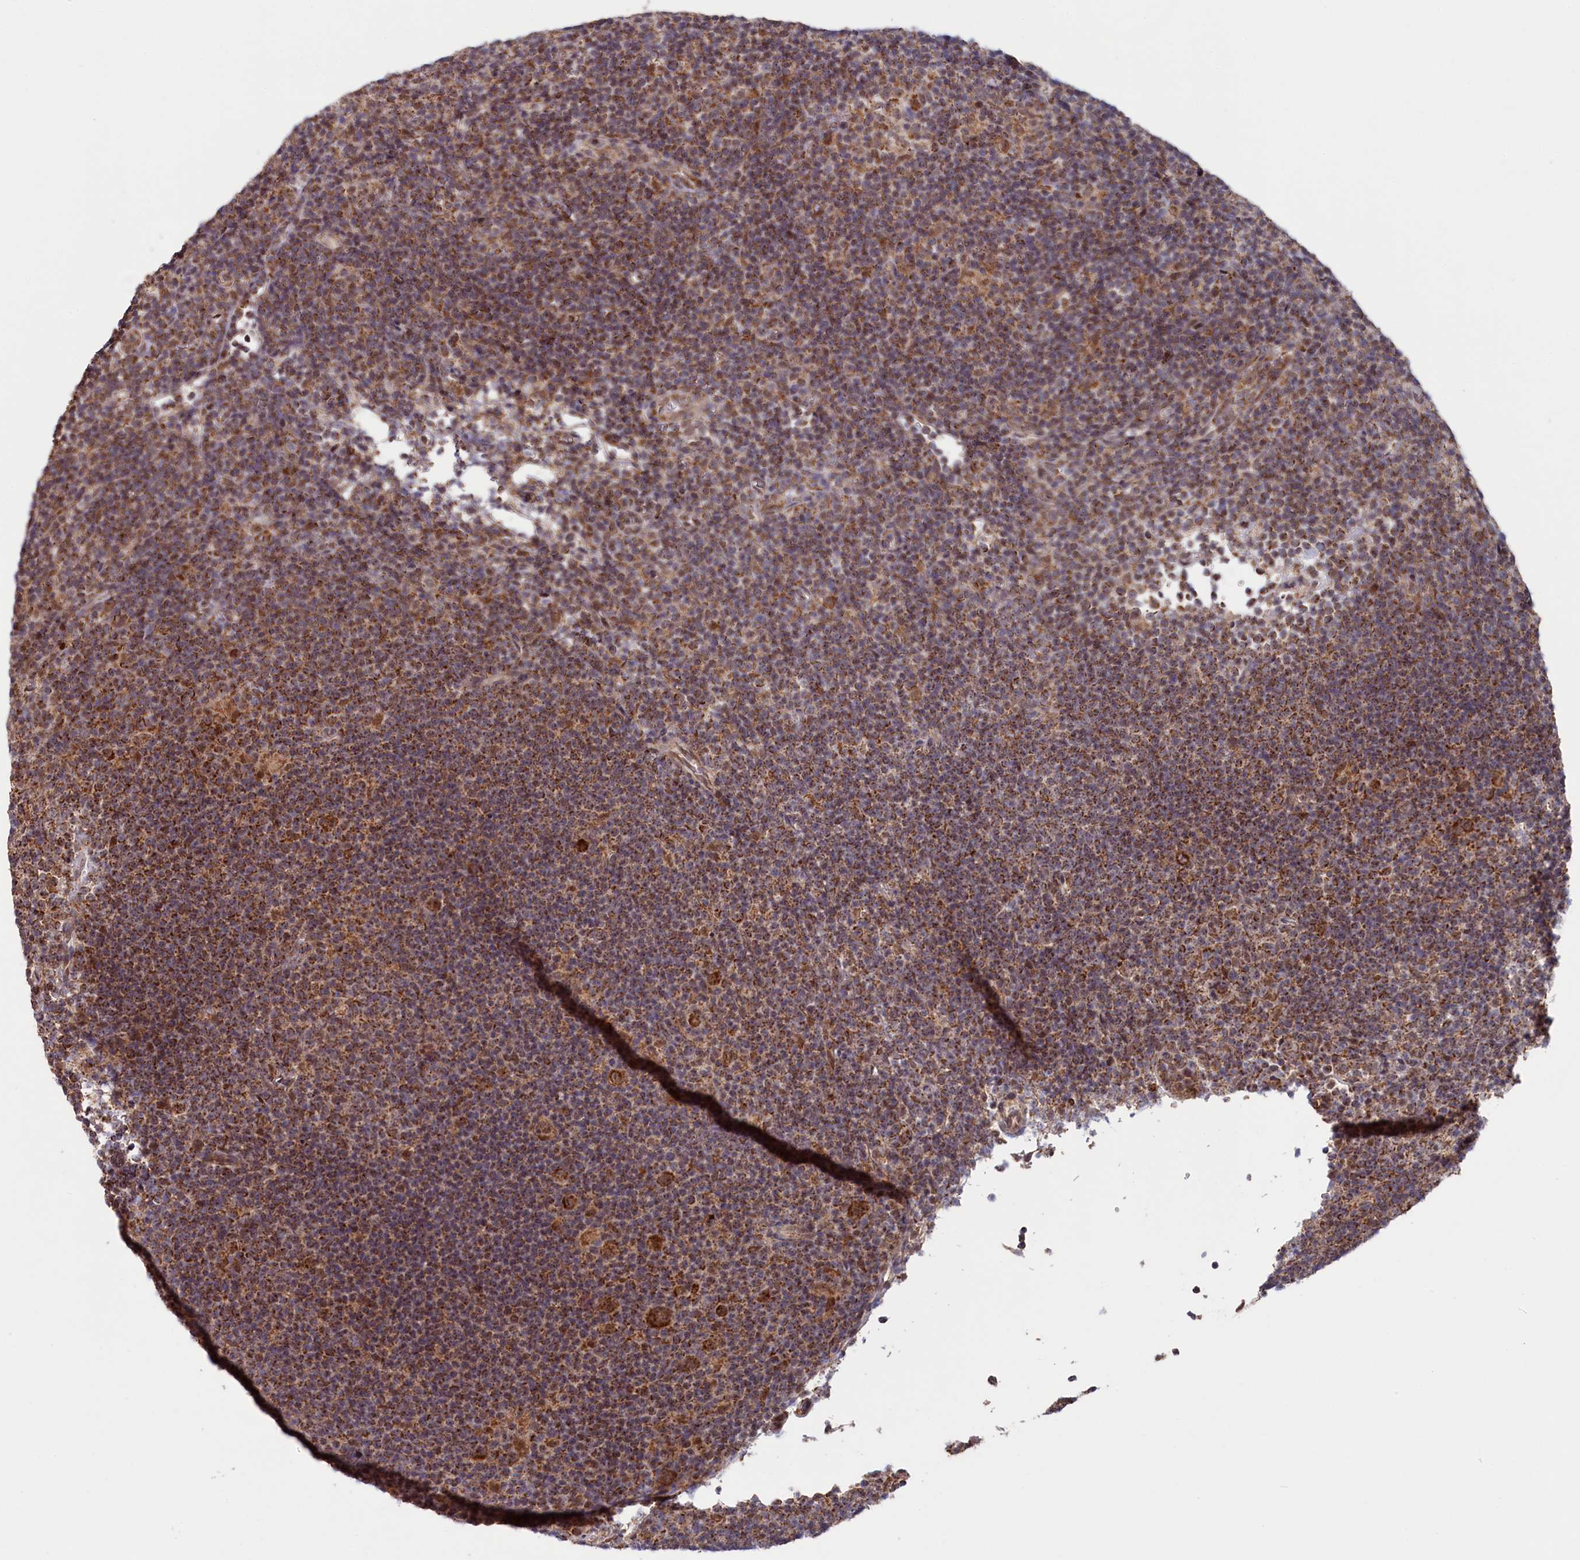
{"staining": {"intensity": "moderate", "quantity": ">75%", "location": "cytoplasmic/membranous"}, "tissue": "lymphoma", "cell_type": "Tumor cells", "image_type": "cancer", "snomed": [{"axis": "morphology", "description": "Hodgkin's disease, NOS"}, {"axis": "topography", "description": "Lymph node"}], "caption": "IHC image of neoplastic tissue: lymphoma stained using immunohistochemistry (IHC) displays medium levels of moderate protein expression localized specifically in the cytoplasmic/membranous of tumor cells, appearing as a cytoplasmic/membranous brown color.", "gene": "DUS3L", "patient": {"sex": "female", "age": 57}}